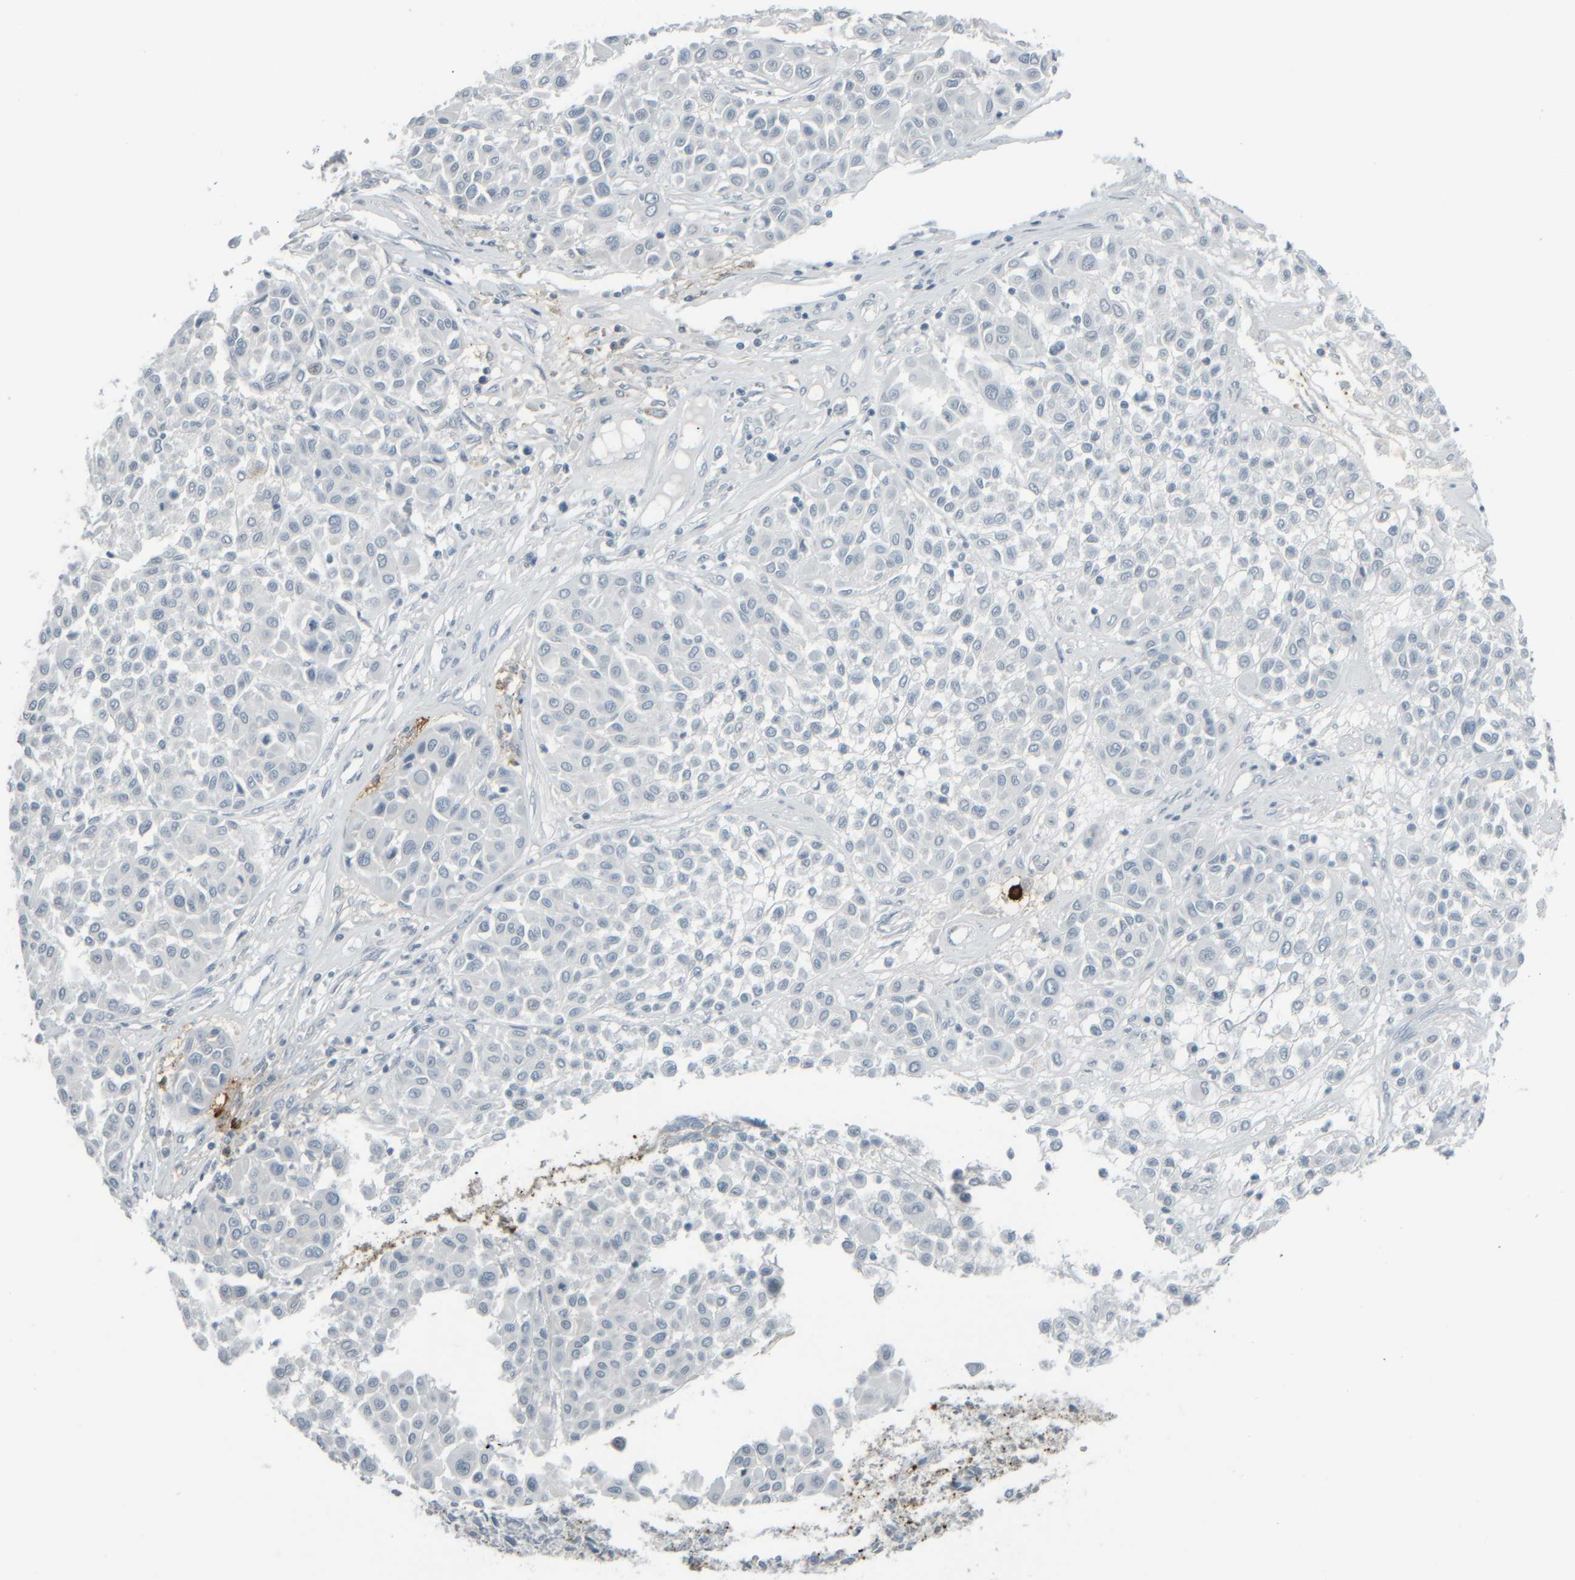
{"staining": {"intensity": "negative", "quantity": "none", "location": "none"}, "tissue": "melanoma", "cell_type": "Tumor cells", "image_type": "cancer", "snomed": [{"axis": "morphology", "description": "Malignant melanoma, Metastatic site"}, {"axis": "topography", "description": "Soft tissue"}], "caption": "Image shows no significant protein staining in tumor cells of melanoma.", "gene": "TPSAB1", "patient": {"sex": "male", "age": 41}}